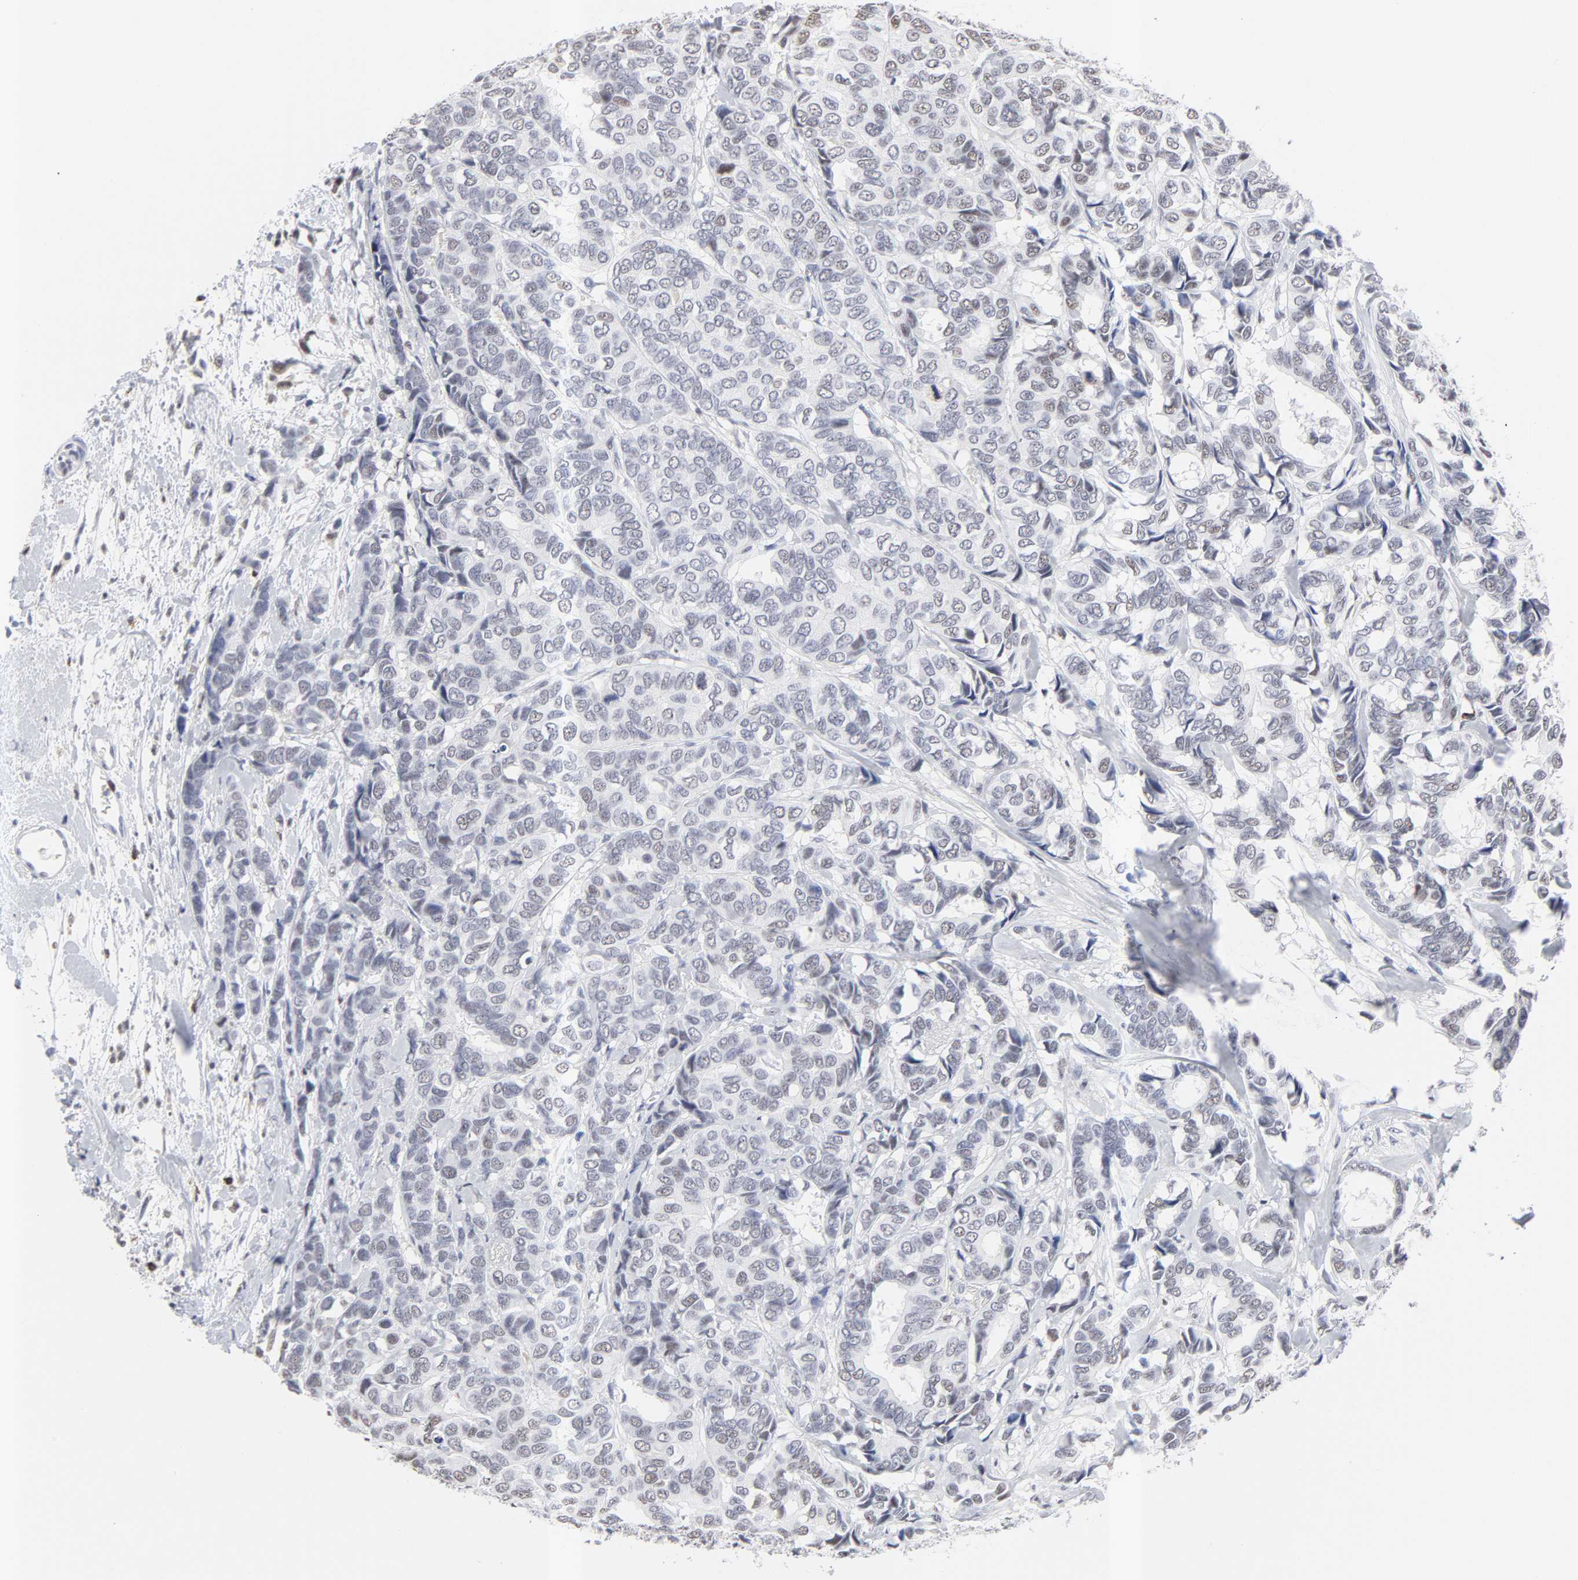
{"staining": {"intensity": "weak", "quantity": "<25%", "location": "nuclear"}, "tissue": "breast cancer", "cell_type": "Tumor cells", "image_type": "cancer", "snomed": [{"axis": "morphology", "description": "Duct carcinoma"}, {"axis": "topography", "description": "Breast"}], "caption": "High power microscopy image of an IHC micrograph of breast invasive ductal carcinoma, revealing no significant staining in tumor cells. The staining was performed using DAB to visualize the protein expression in brown, while the nuclei were stained in blue with hematoxylin (Magnification: 20x).", "gene": "CD2", "patient": {"sex": "female", "age": 87}}